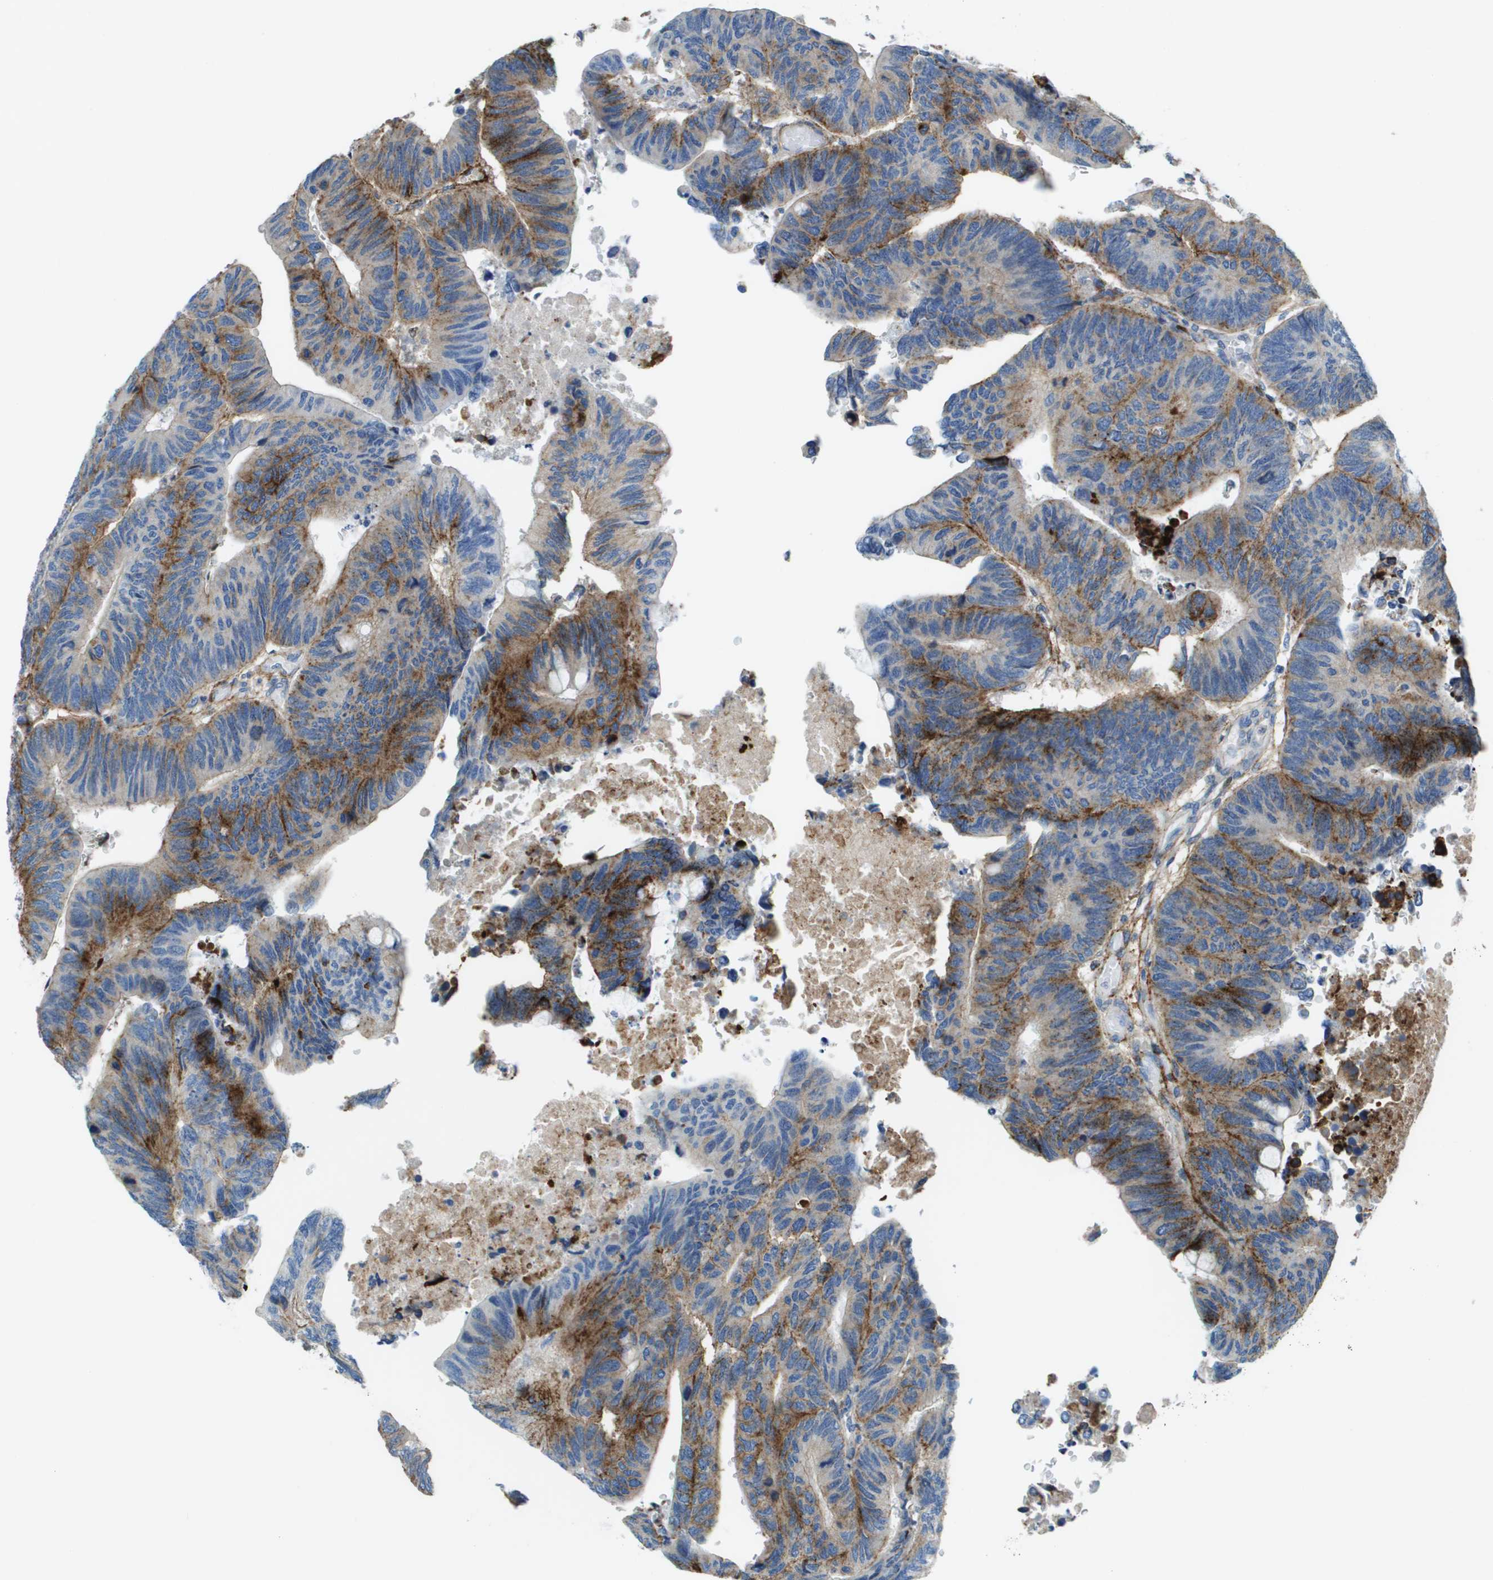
{"staining": {"intensity": "strong", "quantity": "25%-75%", "location": "cytoplasmic/membranous"}, "tissue": "colorectal cancer", "cell_type": "Tumor cells", "image_type": "cancer", "snomed": [{"axis": "morphology", "description": "Normal tissue, NOS"}, {"axis": "morphology", "description": "Adenocarcinoma, NOS"}, {"axis": "topography", "description": "Rectum"}, {"axis": "topography", "description": "Peripheral nerve tissue"}], "caption": "Immunohistochemical staining of human colorectal cancer displays strong cytoplasmic/membranous protein positivity in approximately 25%-75% of tumor cells.", "gene": "SDC1", "patient": {"sex": "male", "age": 92}}